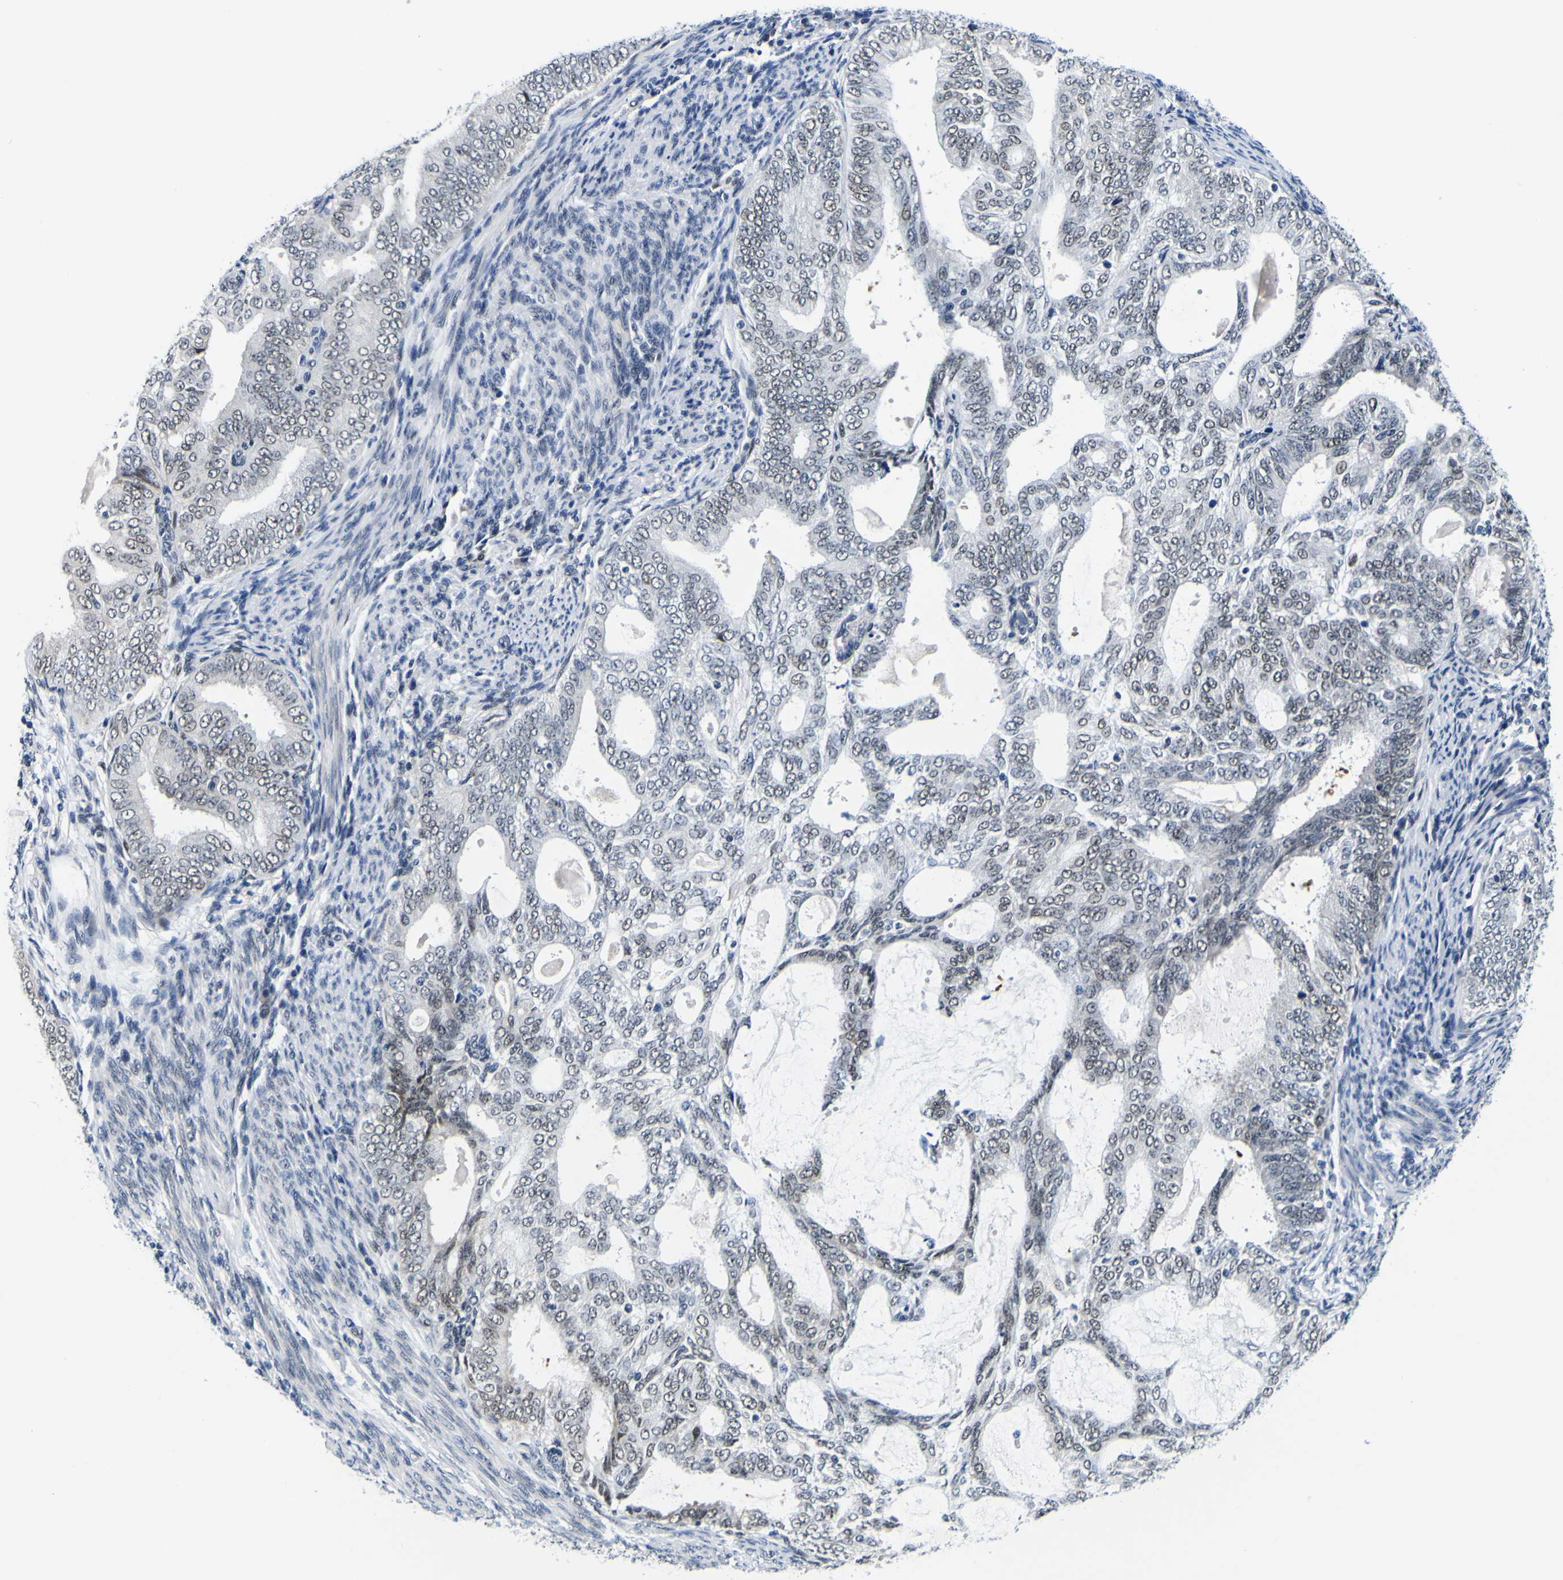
{"staining": {"intensity": "weak", "quantity": "<25%", "location": "nuclear"}, "tissue": "endometrial cancer", "cell_type": "Tumor cells", "image_type": "cancer", "snomed": [{"axis": "morphology", "description": "Adenocarcinoma, NOS"}, {"axis": "topography", "description": "Endometrium"}], "caption": "This is an immunohistochemistry photomicrograph of adenocarcinoma (endometrial). There is no positivity in tumor cells.", "gene": "CUL4B", "patient": {"sex": "female", "age": 58}}